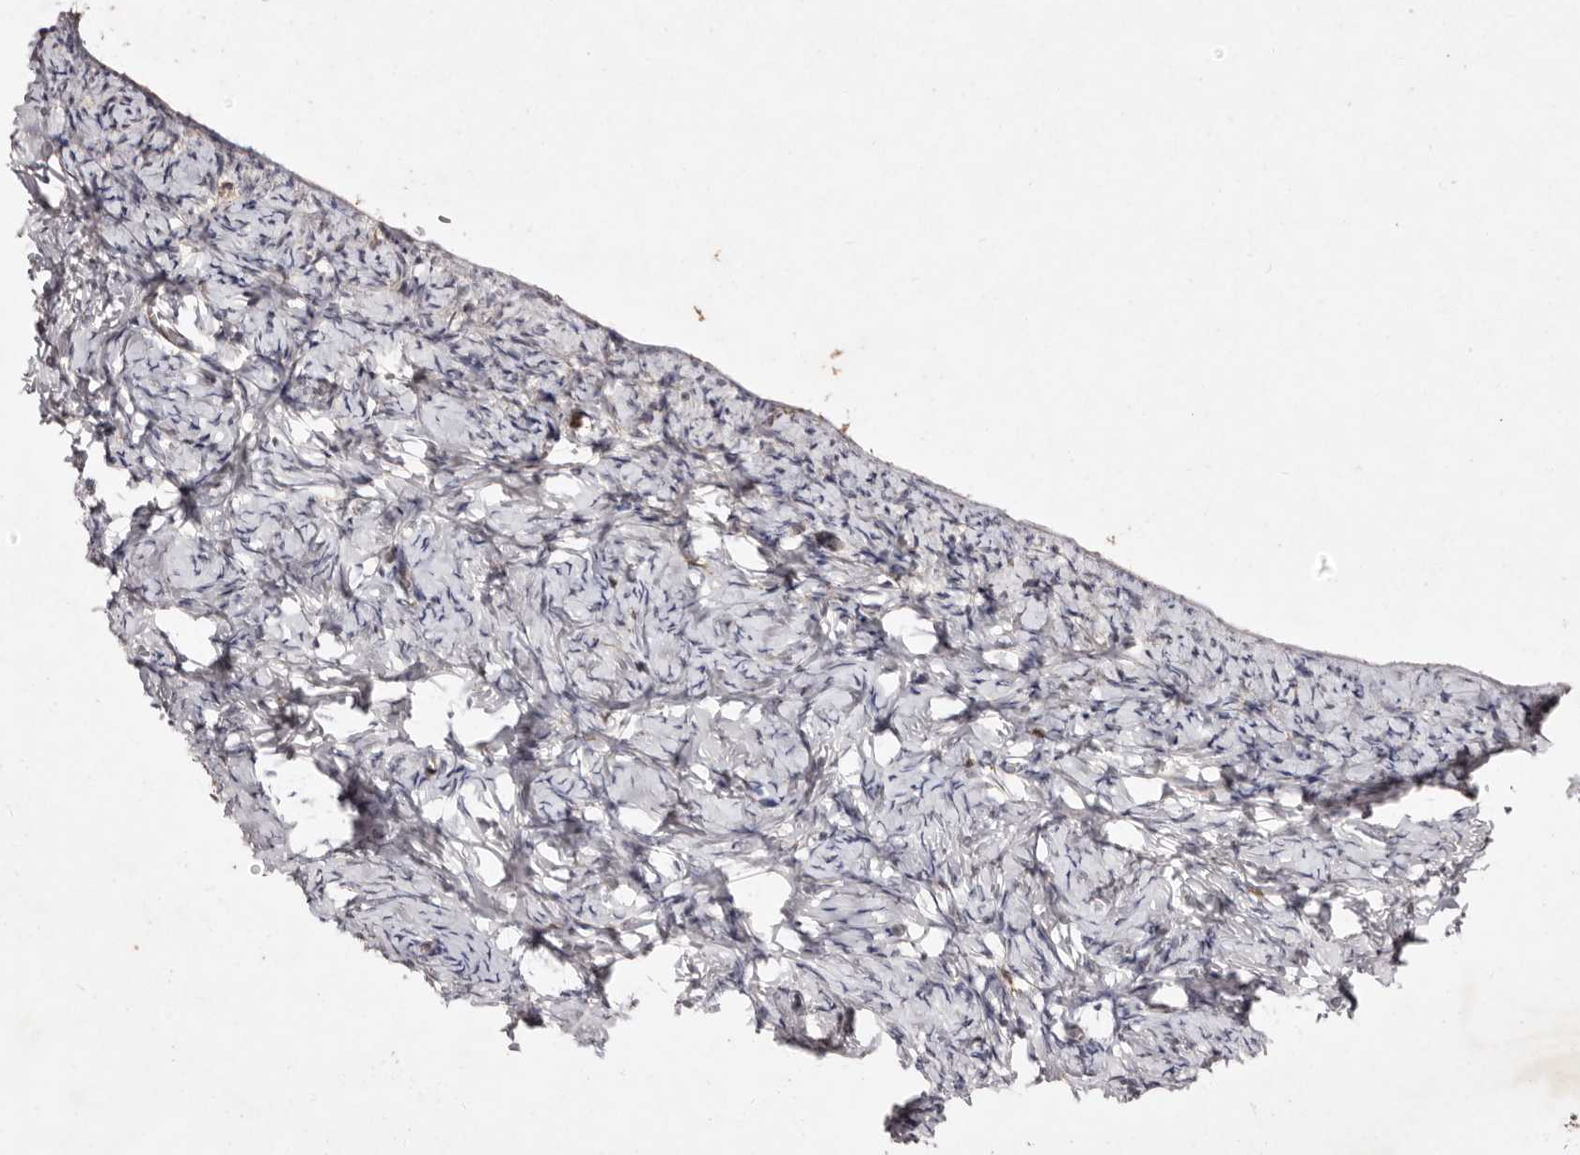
{"staining": {"intensity": "negative", "quantity": "none", "location": "none"}, "tissue": "ovary", "cell_type": "Ovarian stroma cells", "image_type": "normal", "snomed": [{"axis": "morphology", "description": "Normal tissue, NOS"}, {"axis": "topography", "description": "Ovary"}], "caption": "The histopathology image demonstrates no staining of ovarian stroma cells in benign ovary.", "gene": "GIMAP4", "patient": {"sex": "female", "age": 27}}